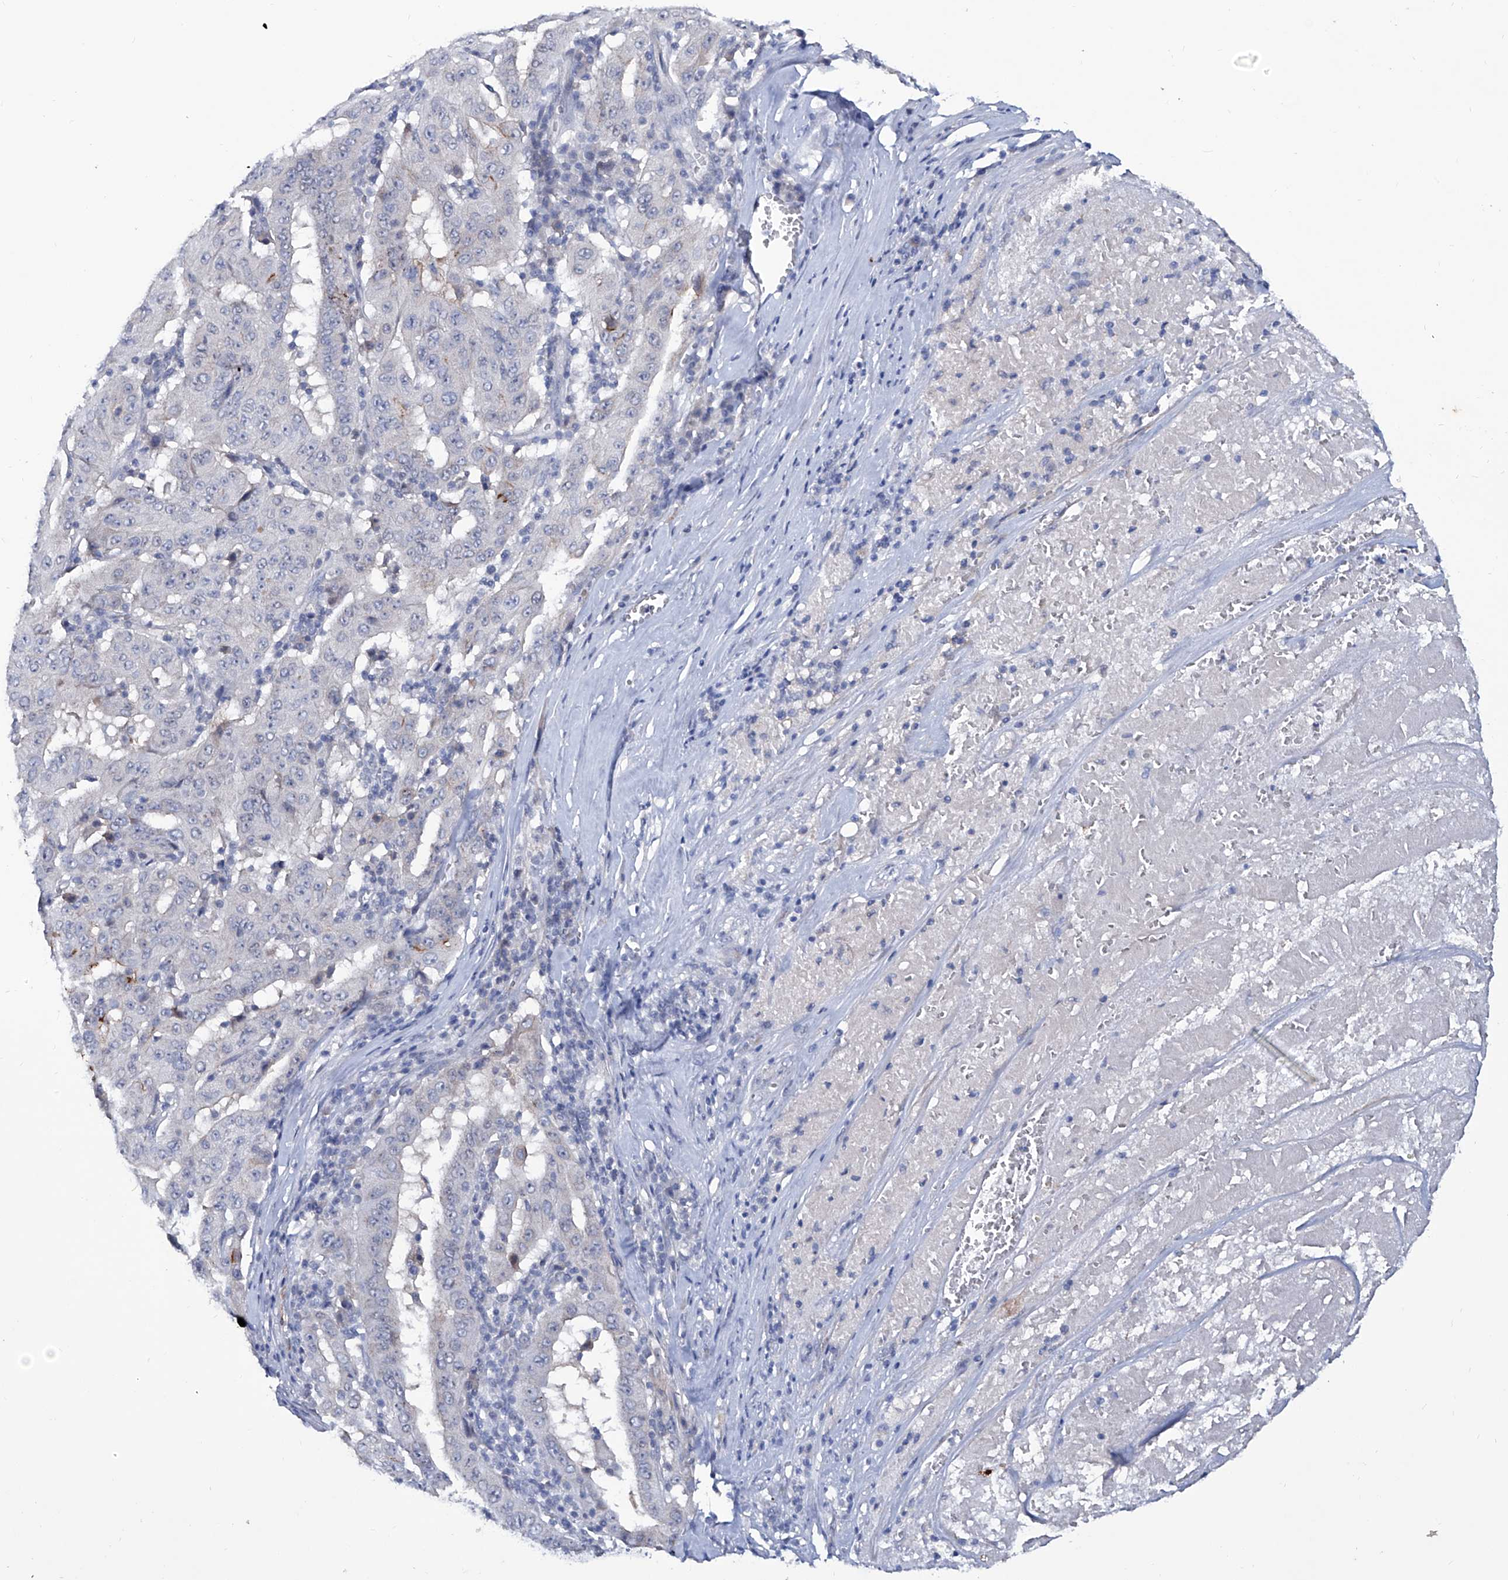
{"staining": {"intensity": "negative", "quantity": "none", "location": "none"}, "tissue": "pancreatic cancer", "cell_type": "Tumor cells", "image_type": "cancer", "snomed": [{"axis": "morphology", "description": "Adenocarcinoma, NOS"}, {"axis": "topography", "description": "Pancreas"}], "caption": "Immunohistochemistry (IHC) image of neoplastic tissue: adenocarcinoma (pancreatic) stained with DAB demonstrates no significant protein staining in tumor cells.", "gene": "KLHL17", "patient": {"sex": "male", "age": 63}}